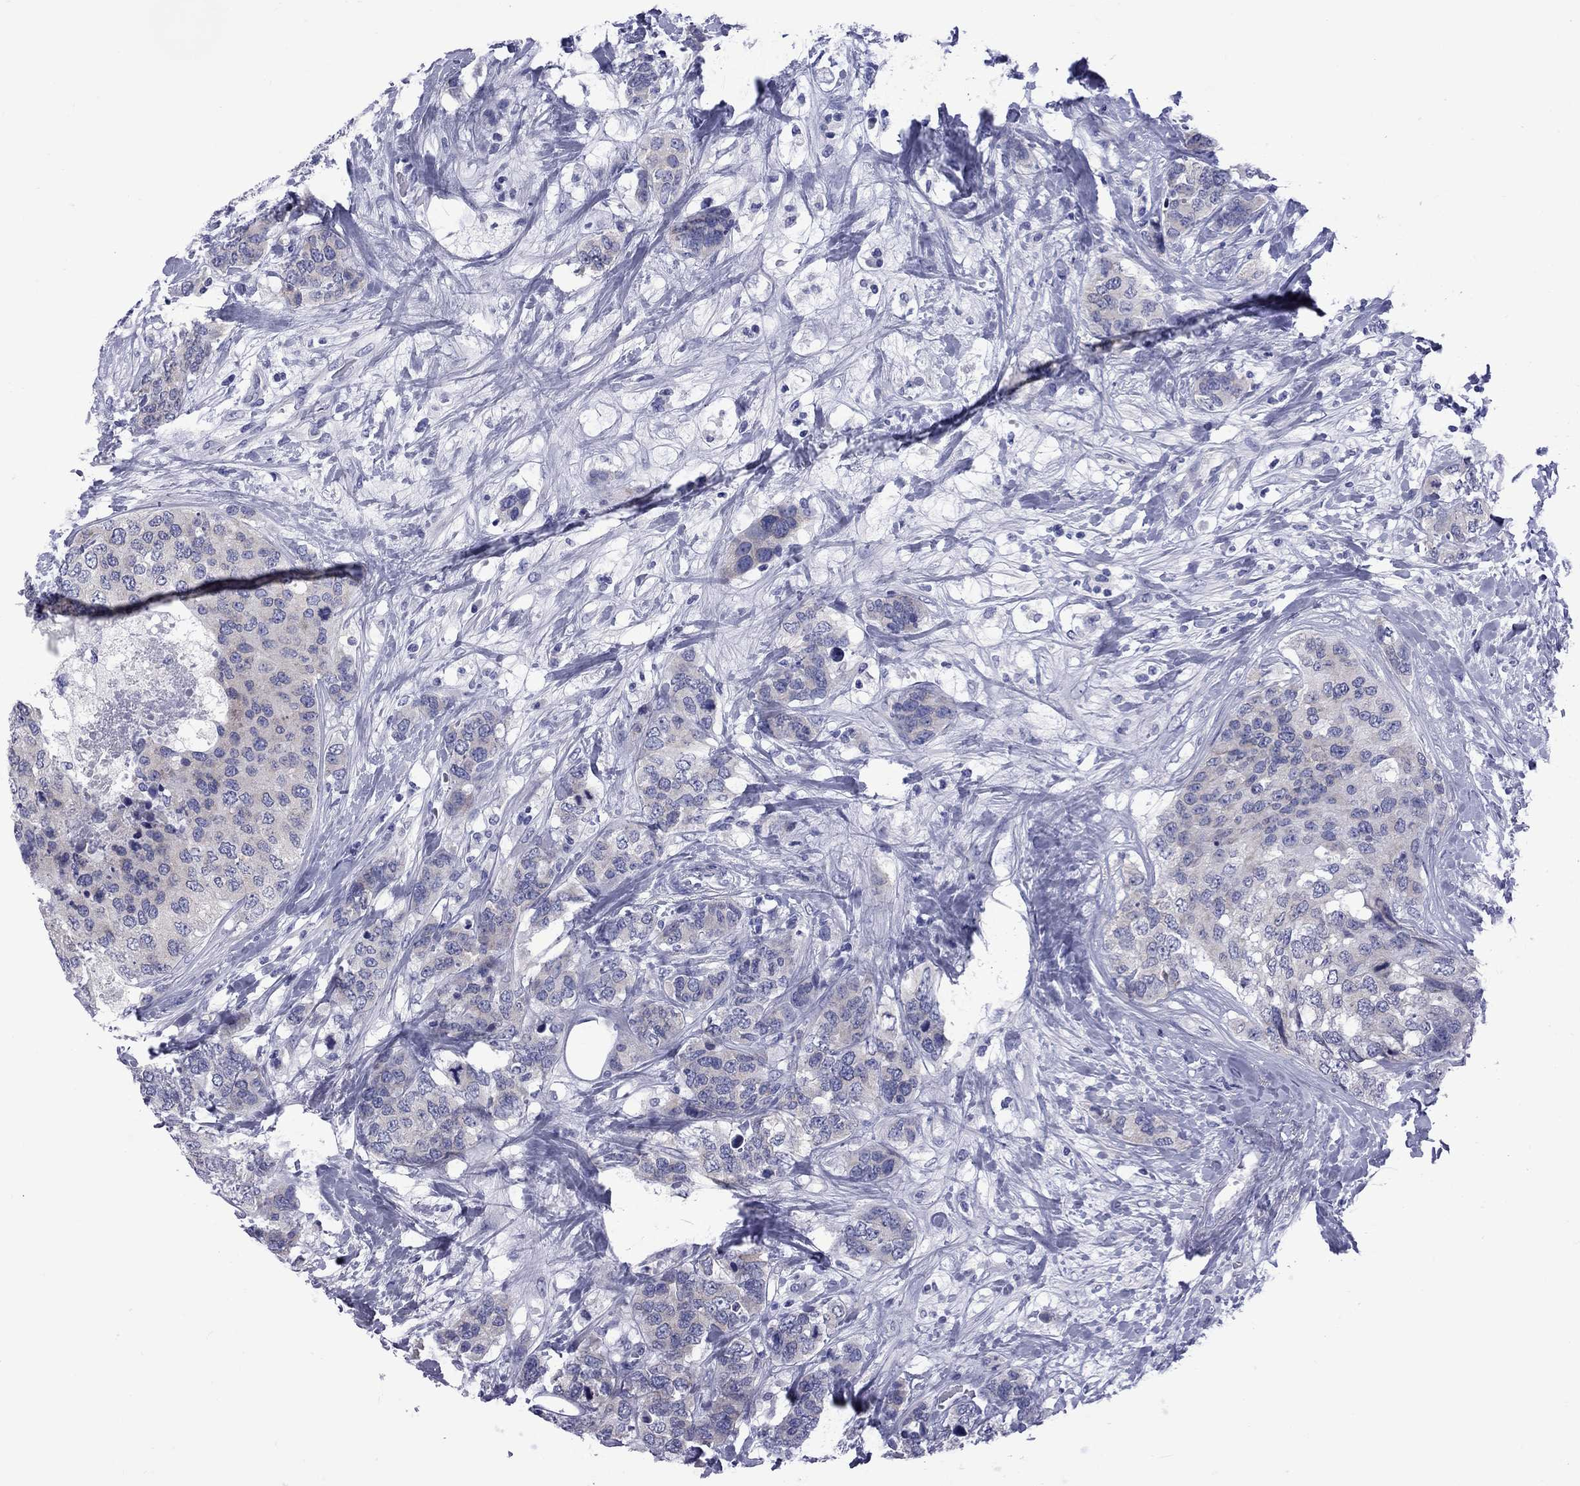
{"staining": {"intensity": "negative", "quantity": "none", "location": "none"}, "tissue": "breast cancer", "cell_type": "Tumor cells", "image_type": "cancer", "snomed": [{"axis": "morphology", "description": "Lobular carcinoma"}, {"axis": "topography", "description": "Breast"}], "caption": "Tumor cells show no significant staining in breast lobular carcinoma.", "gene": "EPPIN", "patient": {"sex": "female", "age": 59}}